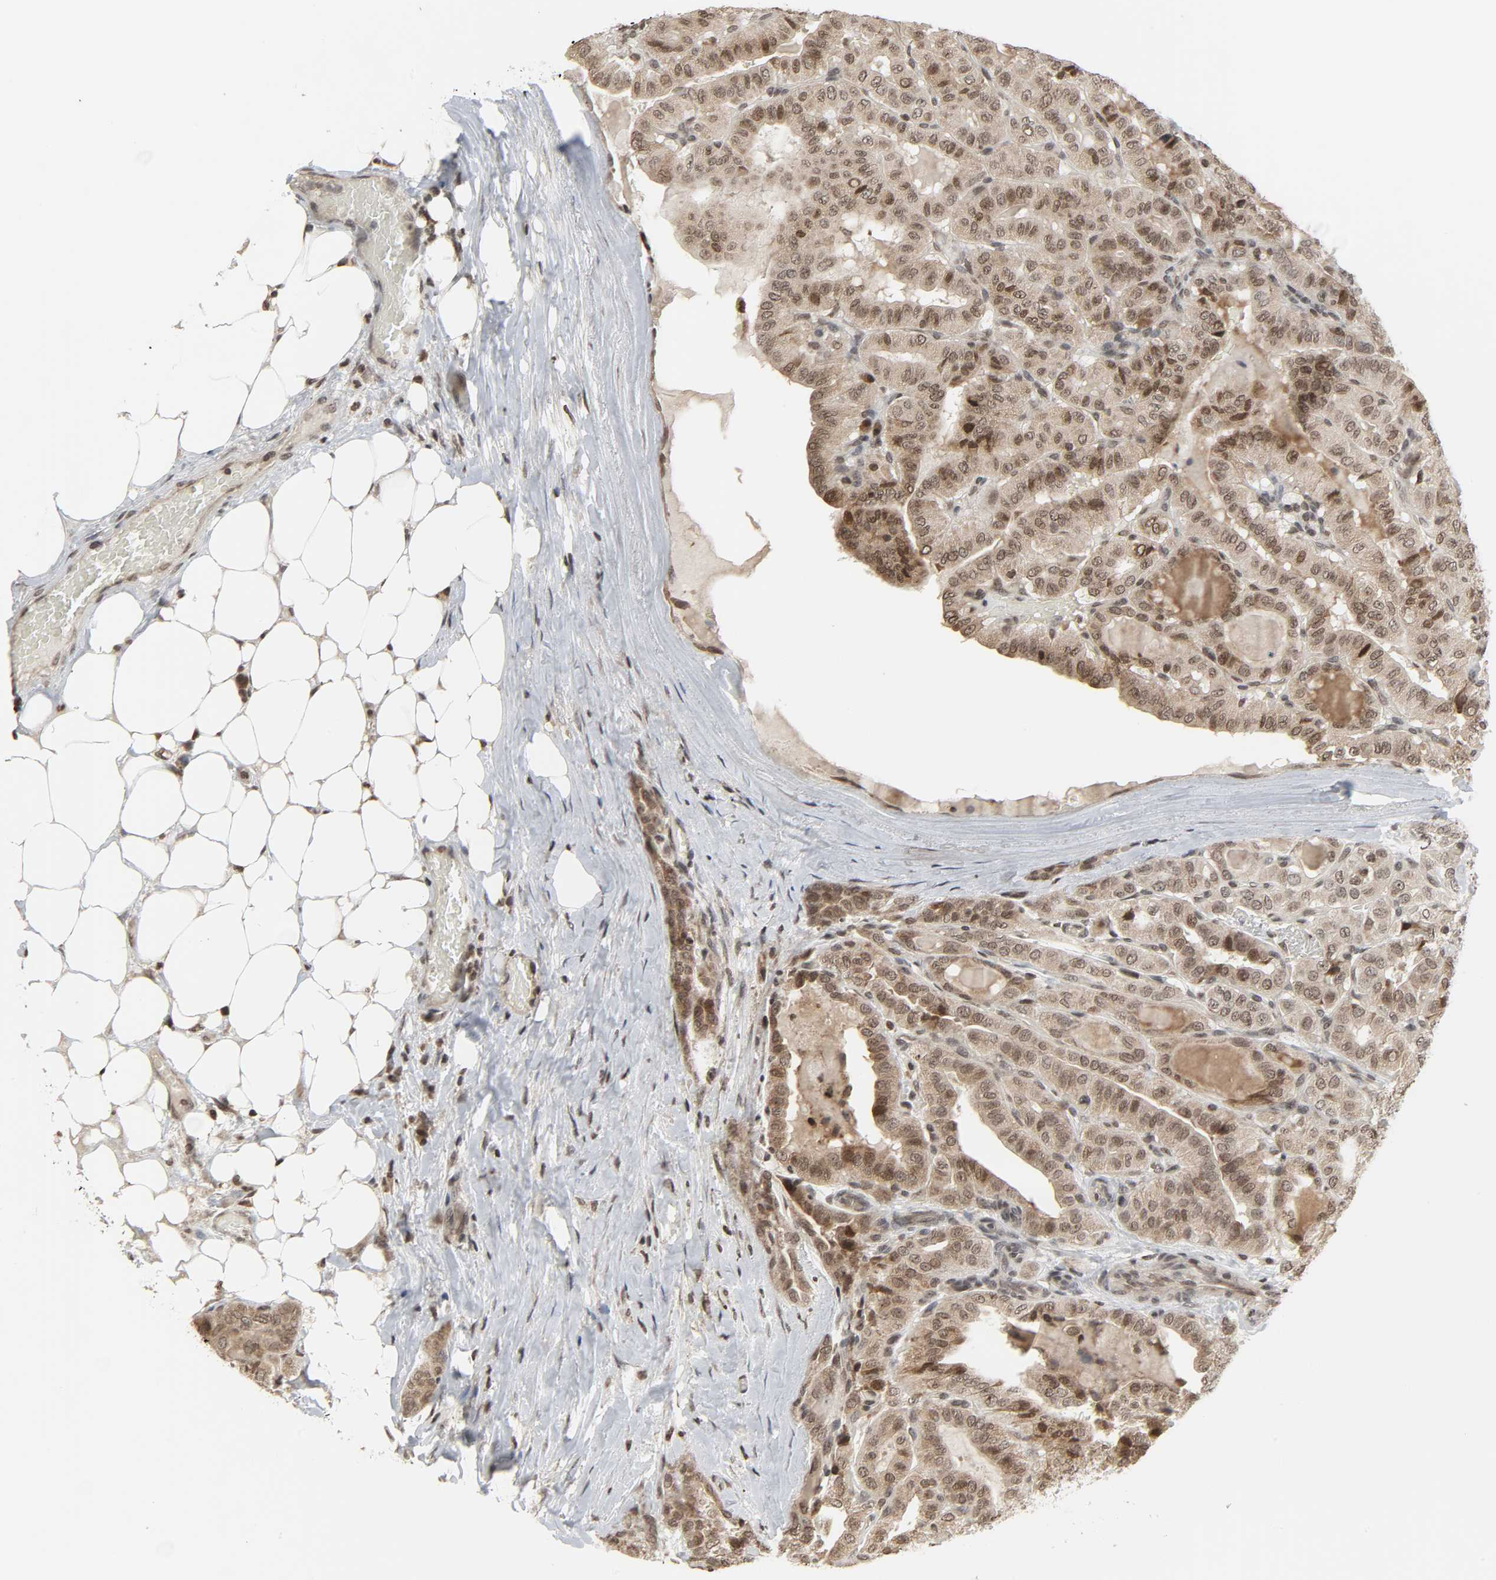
{"staining": {"intensity": "moderate", "quantity": "25%-75%", "location": "nuclear"}, "tissue": "thyroid cancer", "cell_type": "Tumor cells", "image_type": "cancer", "snomed": [{"axis": "morphology", "description": "Papillary adenocarcinoma, NOS"}, {"axis": "topography", "description": "Thyroid gland"}], "caption": "There is medium levels of moderate nuclear positivity in tumor cells of papillary adenocarcinoma (thyroid), as demonstrated by immunohistochemical staining (brown color).", "gene": "XRCC1", "patient": {"sex": "male", "age": 77}}